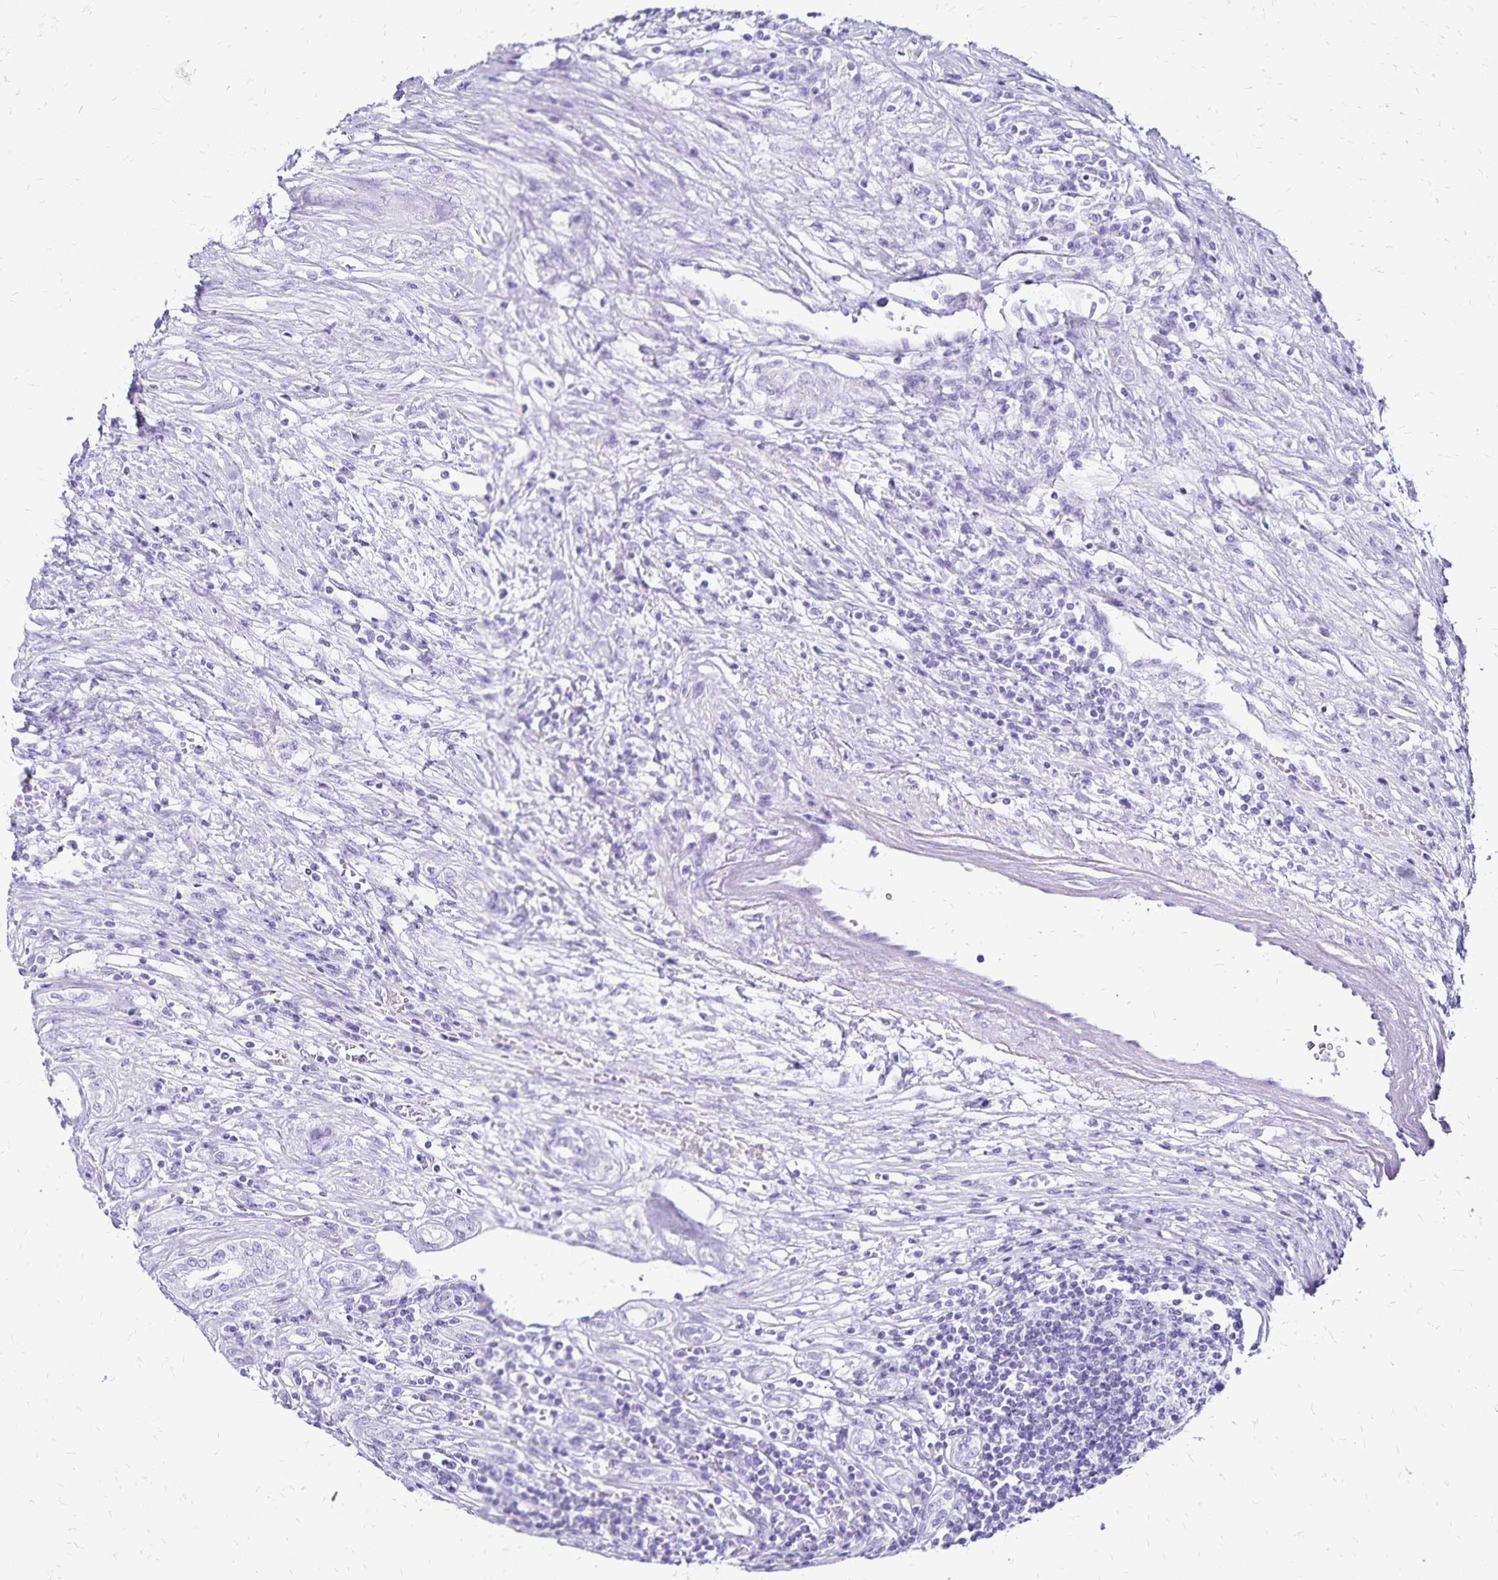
{"staining": {"intensity": "negative", "quantity": "none", "location": "none"}, "tissue": "renal cancer", "cell_type": "Tumor cells", "image_type": "cancer", "snomed": [{"axis": "morphology", "description": "Adenocarcinoma, NOS"}, {"axis": "topography", "description": "Kidney"}], "caption": "There is no significant staining in tumor cells of adenocarcinoma (renal).", "gene": "LIN28B", "patient": {"sex": "female", "age": 67}}